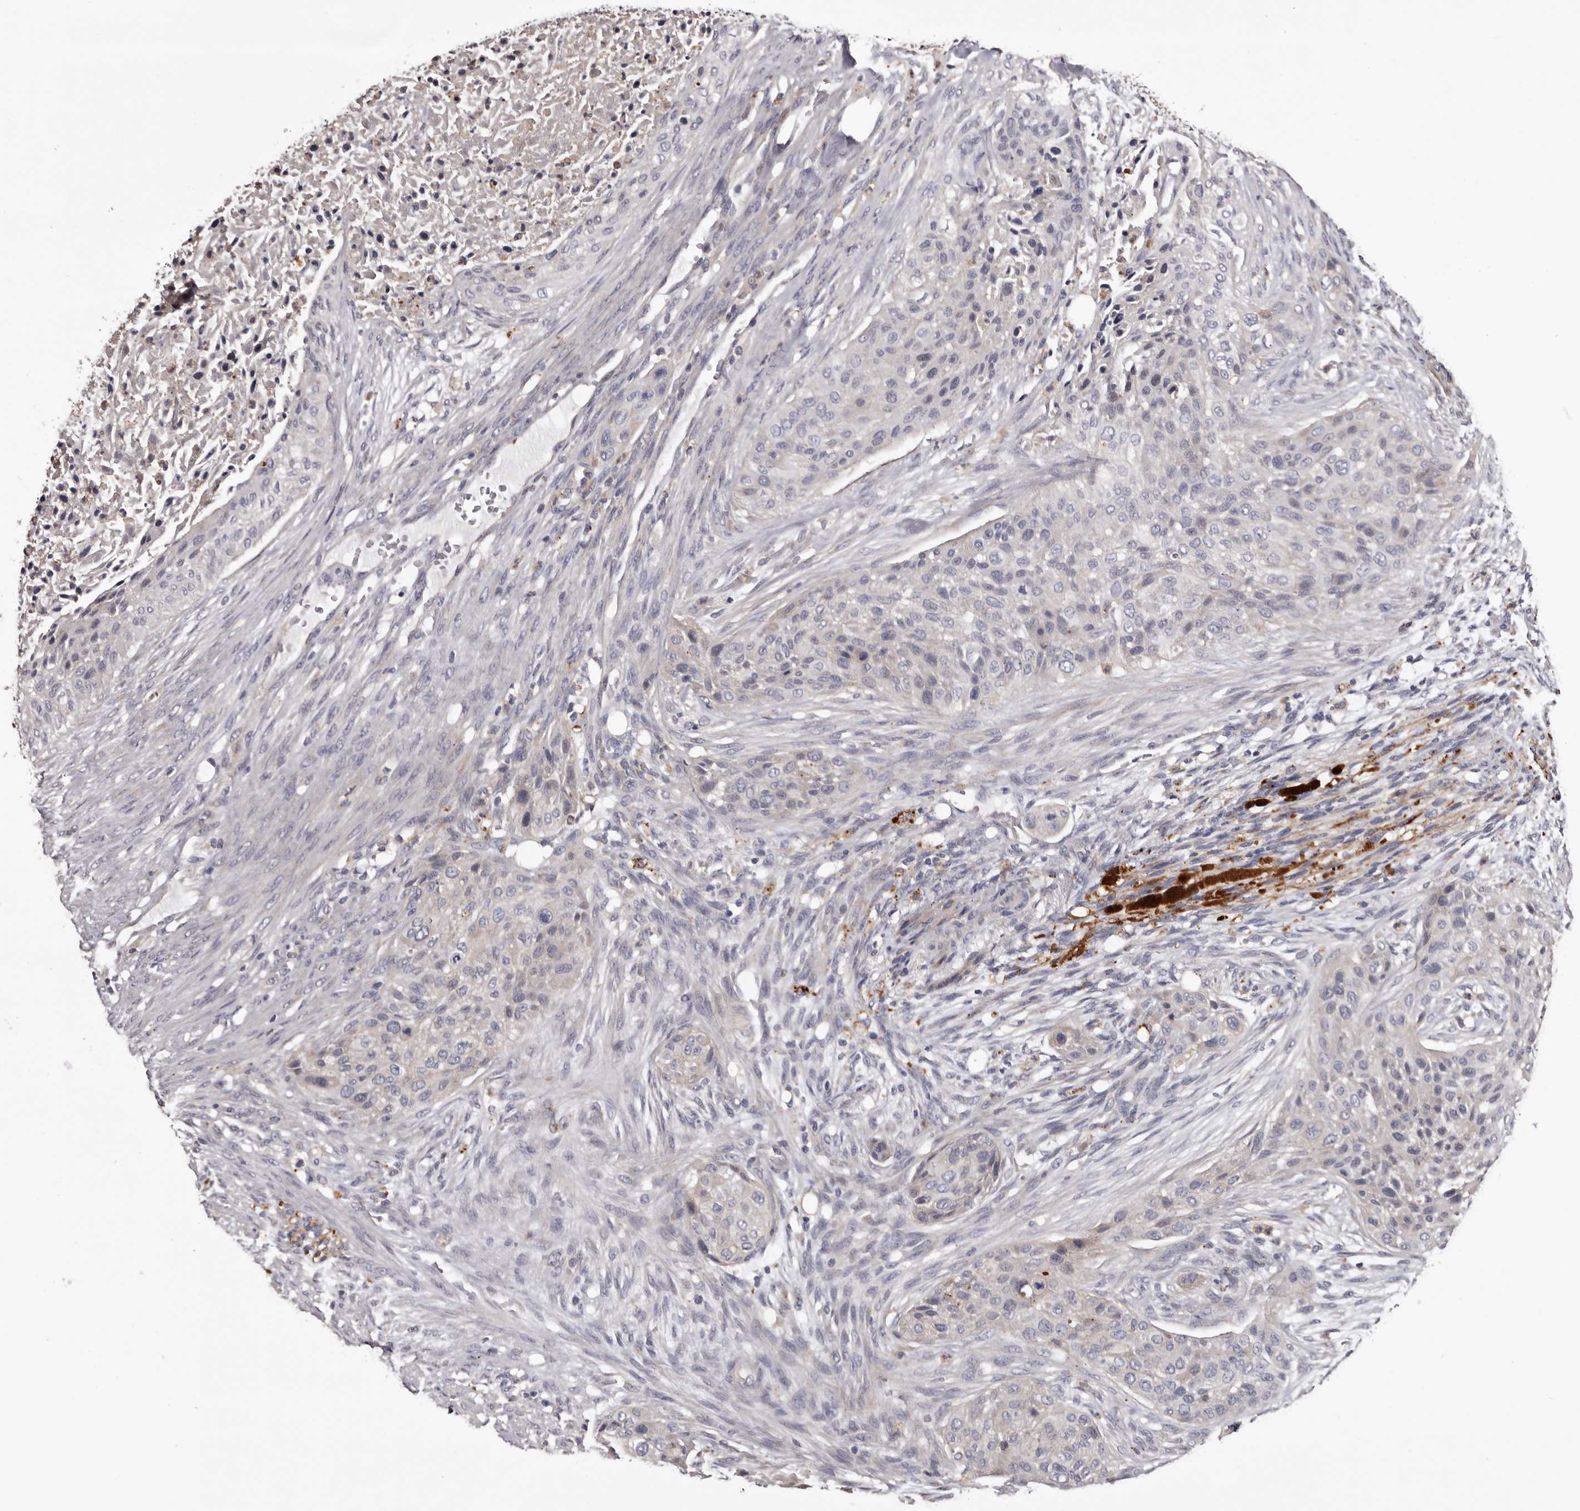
{"staining": {"intensity": "negative", "quantity": "none", "location": "none"}, "tissue": "urothelial cancer", "cell_type": "Tumor cells", "image_type": "cancer", "snomed": [{"axis": "morphology", "description": "Urothelial carcinoma, High grade"}, {"axis": "topography", "description": "Urinary bladder"}], "caption": "IHC histopathology image of neoplastic tissue: human urothelial carcinoma (high-grade) stained with DAB reveals no significant protein staining in tumor cells.", "gene": "SLC10A4", "patient": {"sex": "male", "age": 35}}